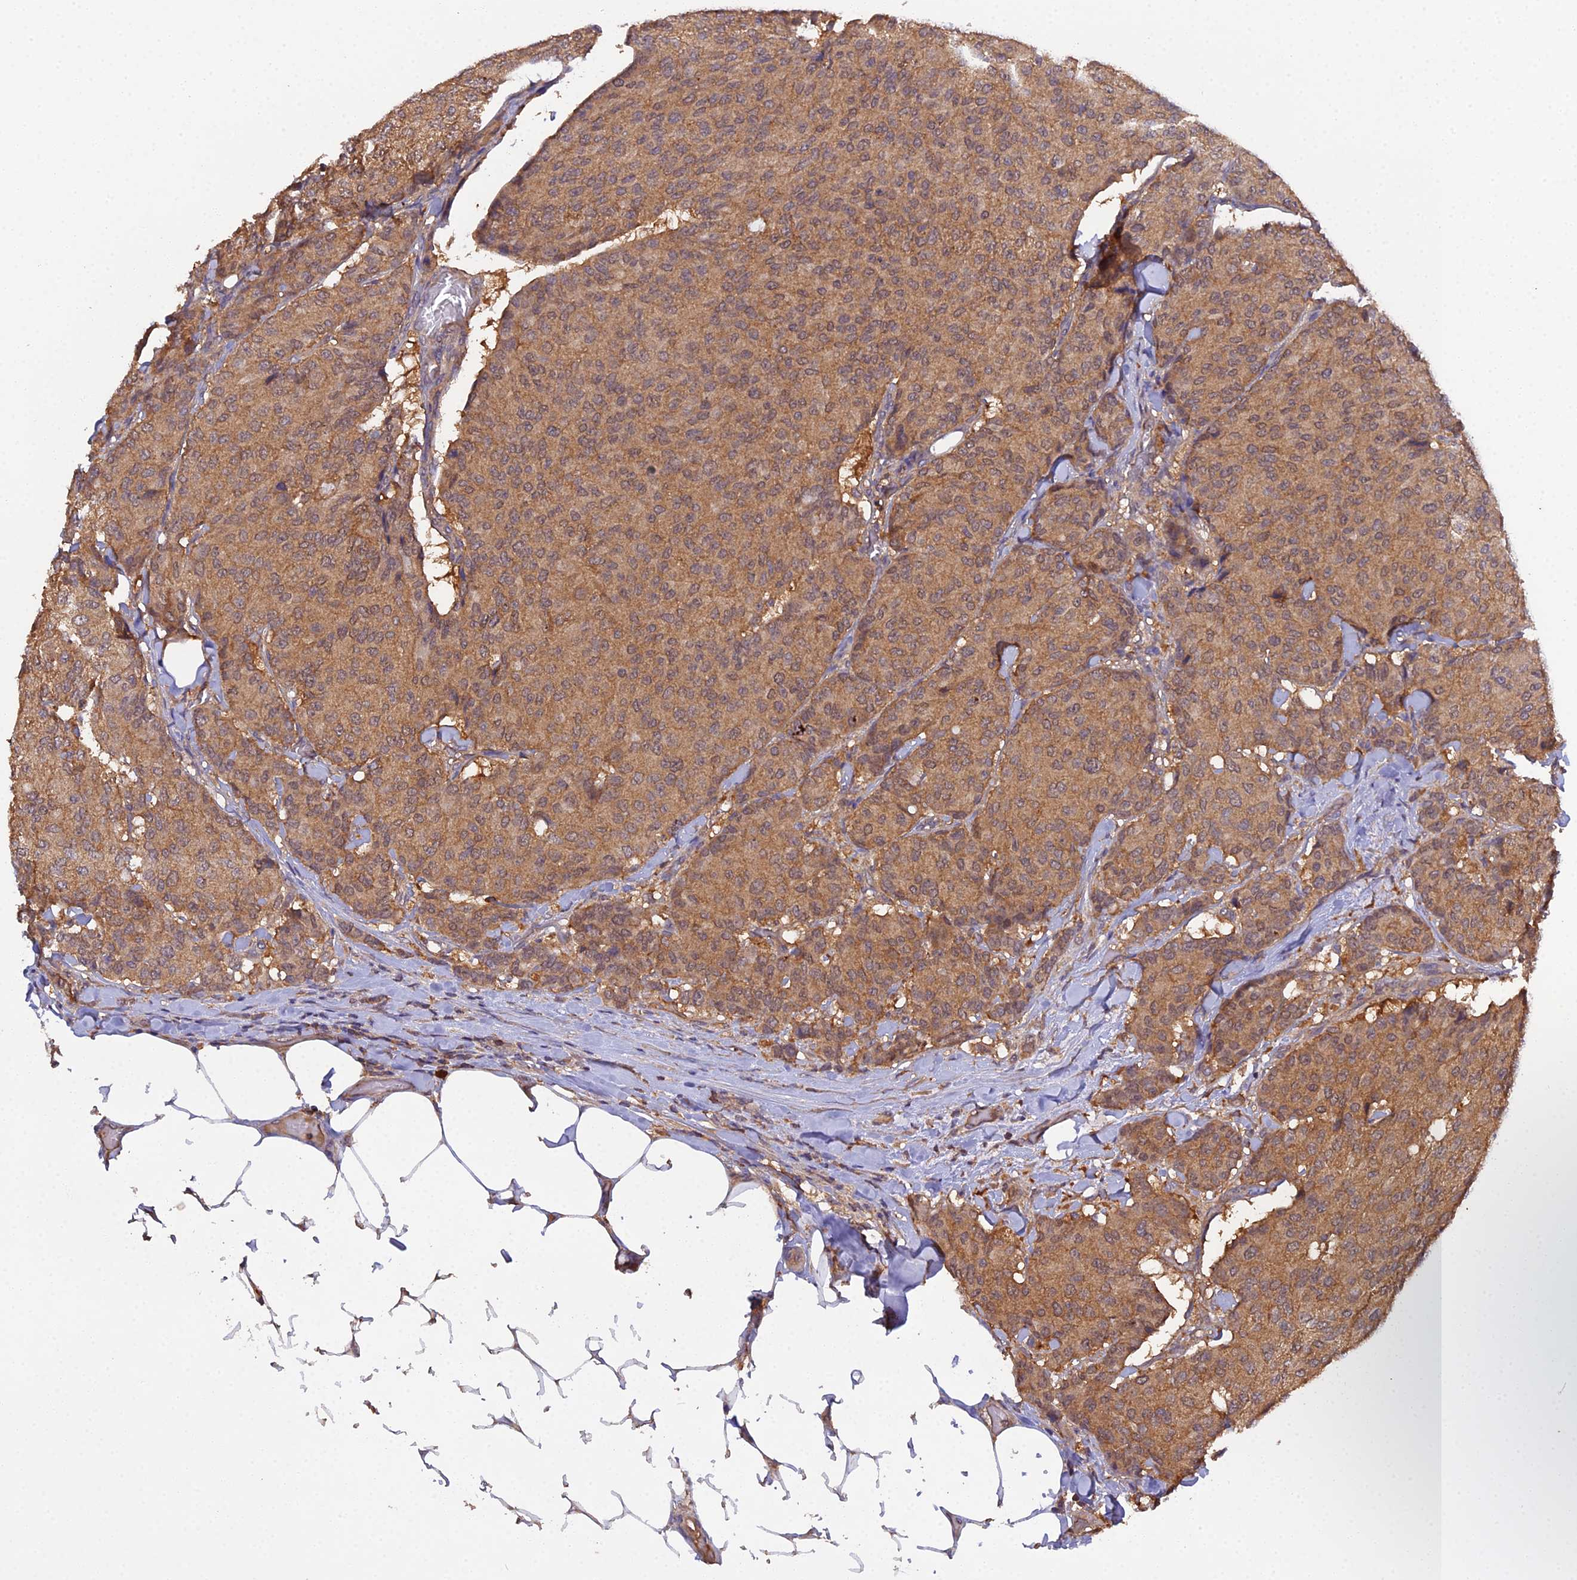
{"staining": {"intensity": "moderate", "quantity": ">75%", "location": "cytoplasmic/membranous"}, "tissue": "breast cancer", "cell_type": "Tumor cells", "image_type": "cancer", "snomed": [{"axis": "morphology", "description": "Duct carcinoma"}, {"axis": "topography", "description": "Breast"}], "caption": "An image showing moderate cytoplasmic/membranous expression in about >75% of tumor cells in breast cancer, as visualized by brown immunohistochemical staining.", "gene": "TMEM258", "patient": {"sex": "female", "age": 75}}